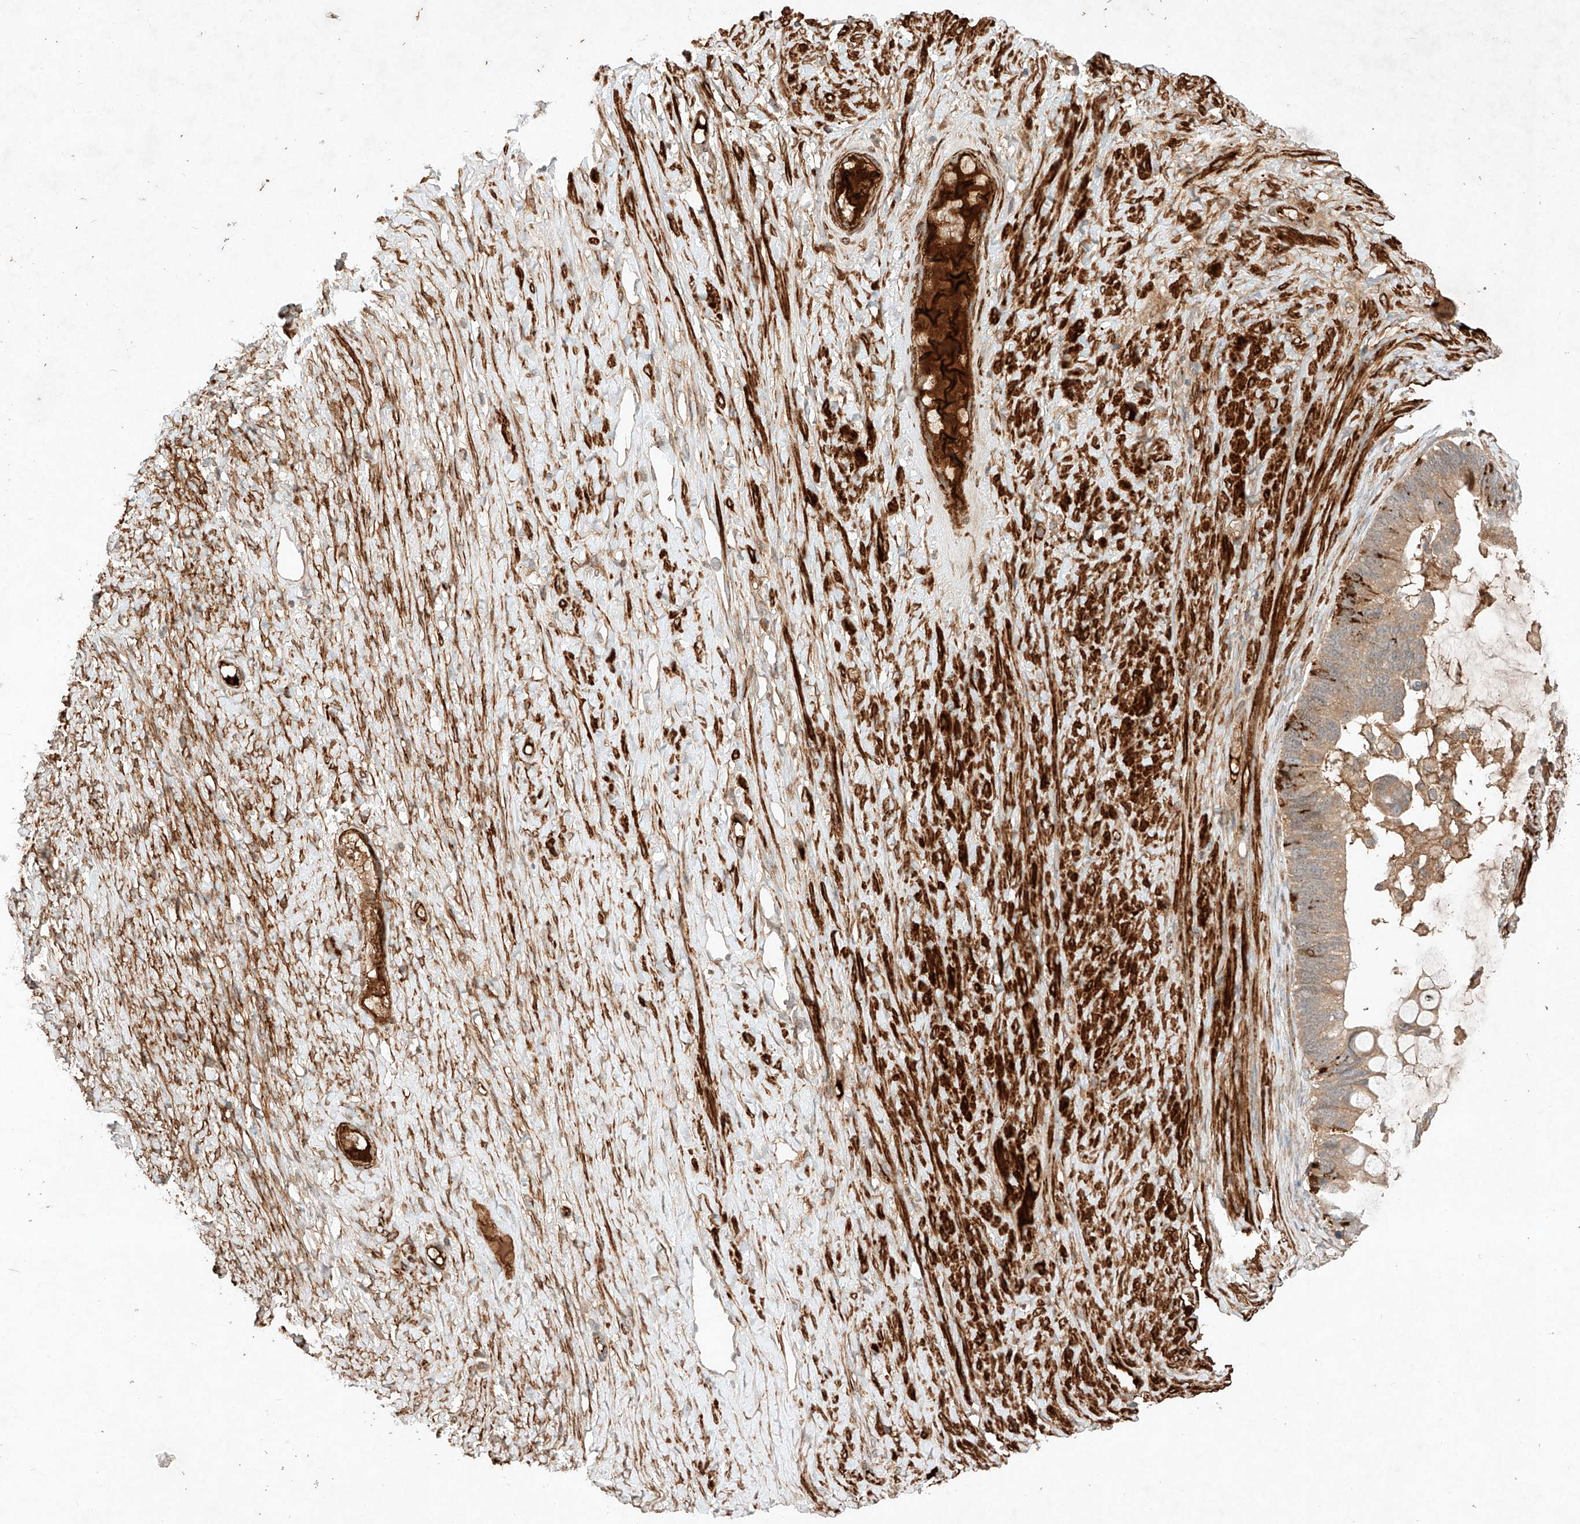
{"staining": {"intensity": "weak", "quantity": ">75%", "location": "cytoplasmic/membranous"}, "tissue": "ovarian cancer", "cell_type": "Tumor cells", "image_type": "cancer", "snomed": [{"axis": "morphology", "description": "Cystadenocarcinoma, mucinous, NOS"}, {"axis": "topography", "description": "Ovary"}], "caption": "This image exhibits IHC staining of human ovarian mucinous cystadenocarcinoma, with low weak cytoplasmic/membranous expression in about >75% of tumor cells.", "gene": "ARHGAP33", "patient": {"sex": "female", "age": 61}}